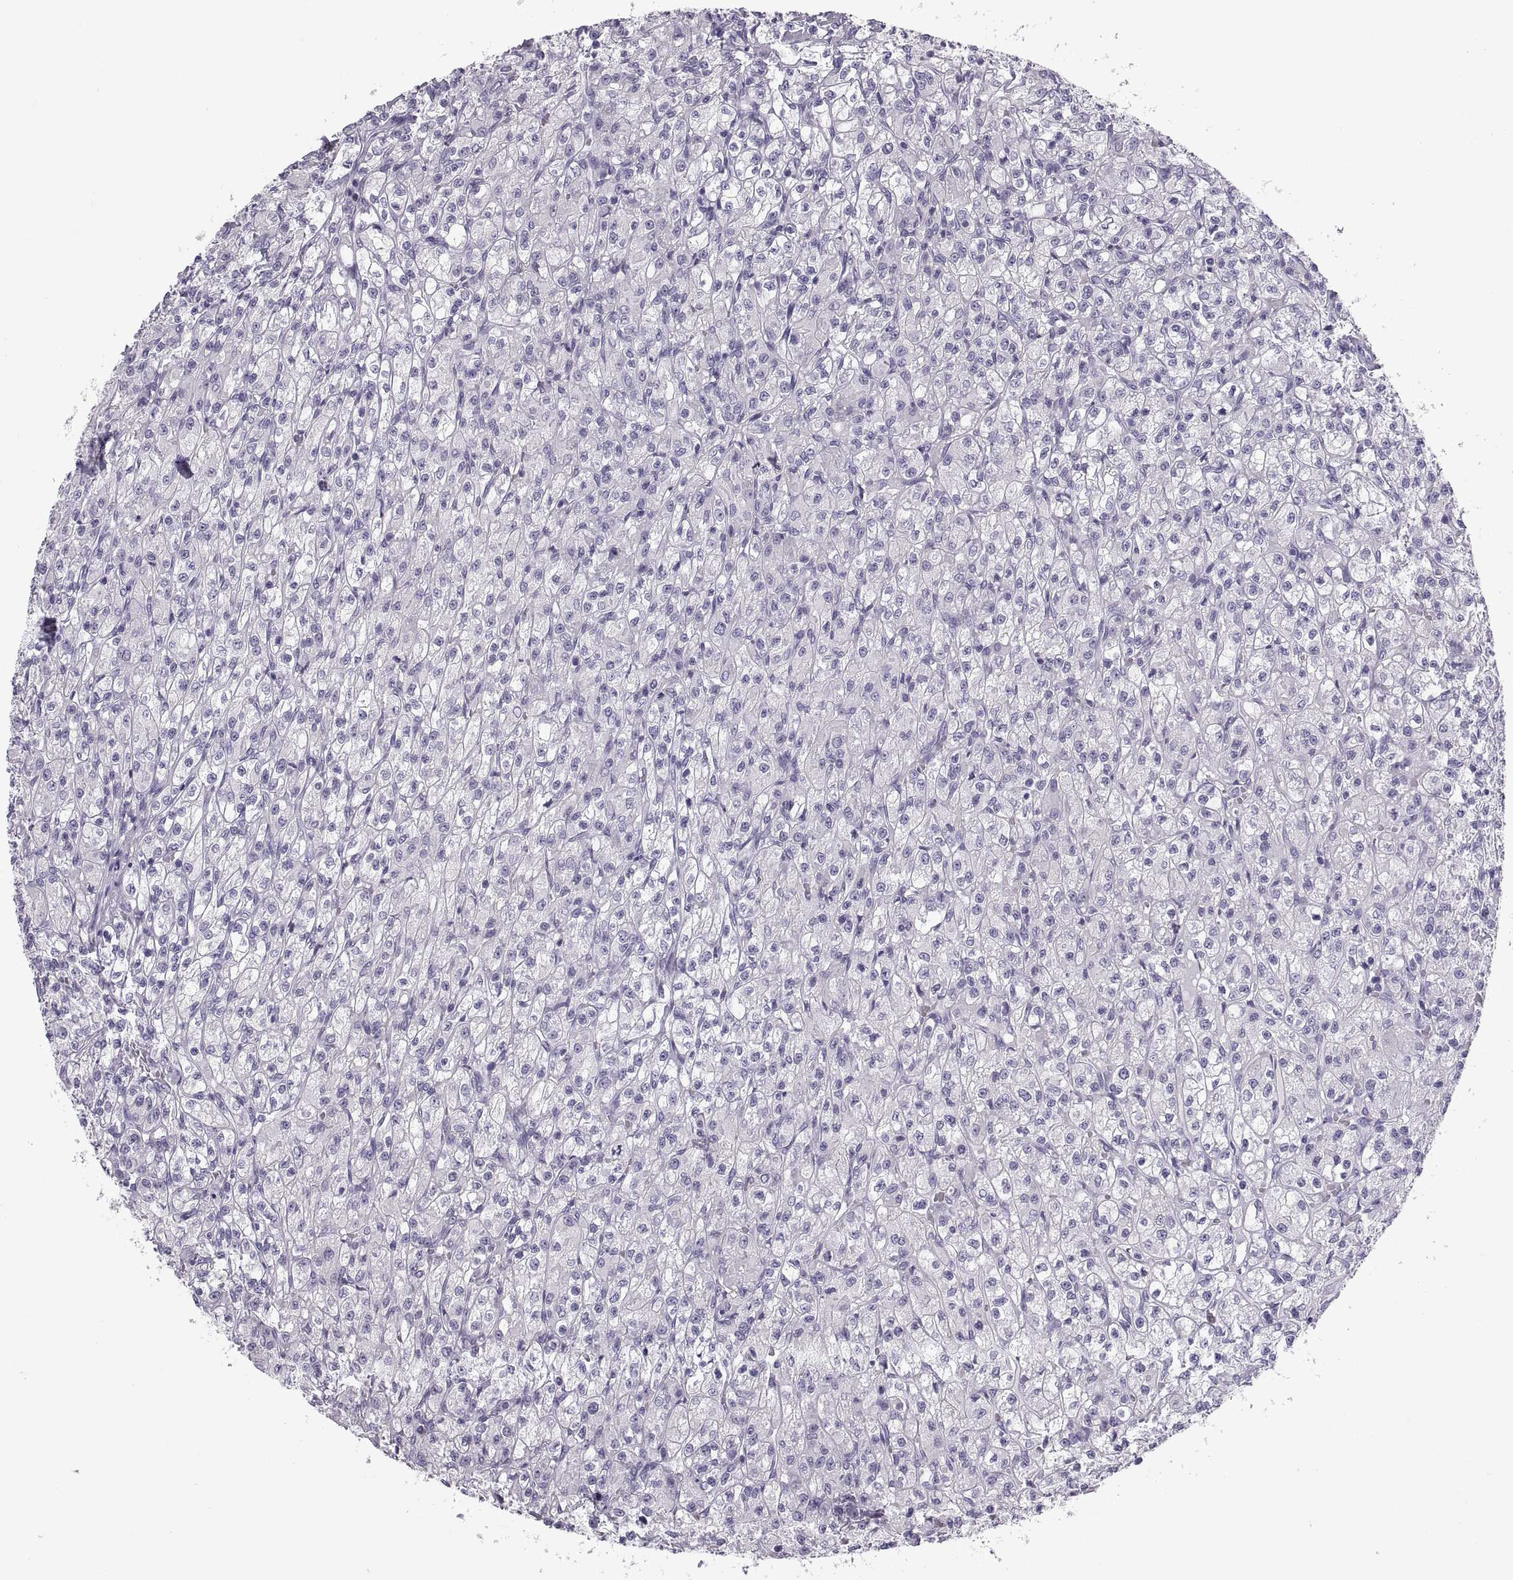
{"staining": {"intensity": "negative", "quantity": "none", "location": "none"}, "tissue": "renal cancer", "cell_type": "Tumor cells", "image_type": "cancer", "snomed": [{"axis": "morphology", "description": "Adenocarcinoma, NOS"}, {"axis": "topography", "description": "Kidney"}], "caption": "DAB immunohistochemical staining of renal cancer (adenocarcinoma) reveals no significant staining in tumor cells.", "gene": "RLBP1", "patient": {"sex": "female", "age": 70}}